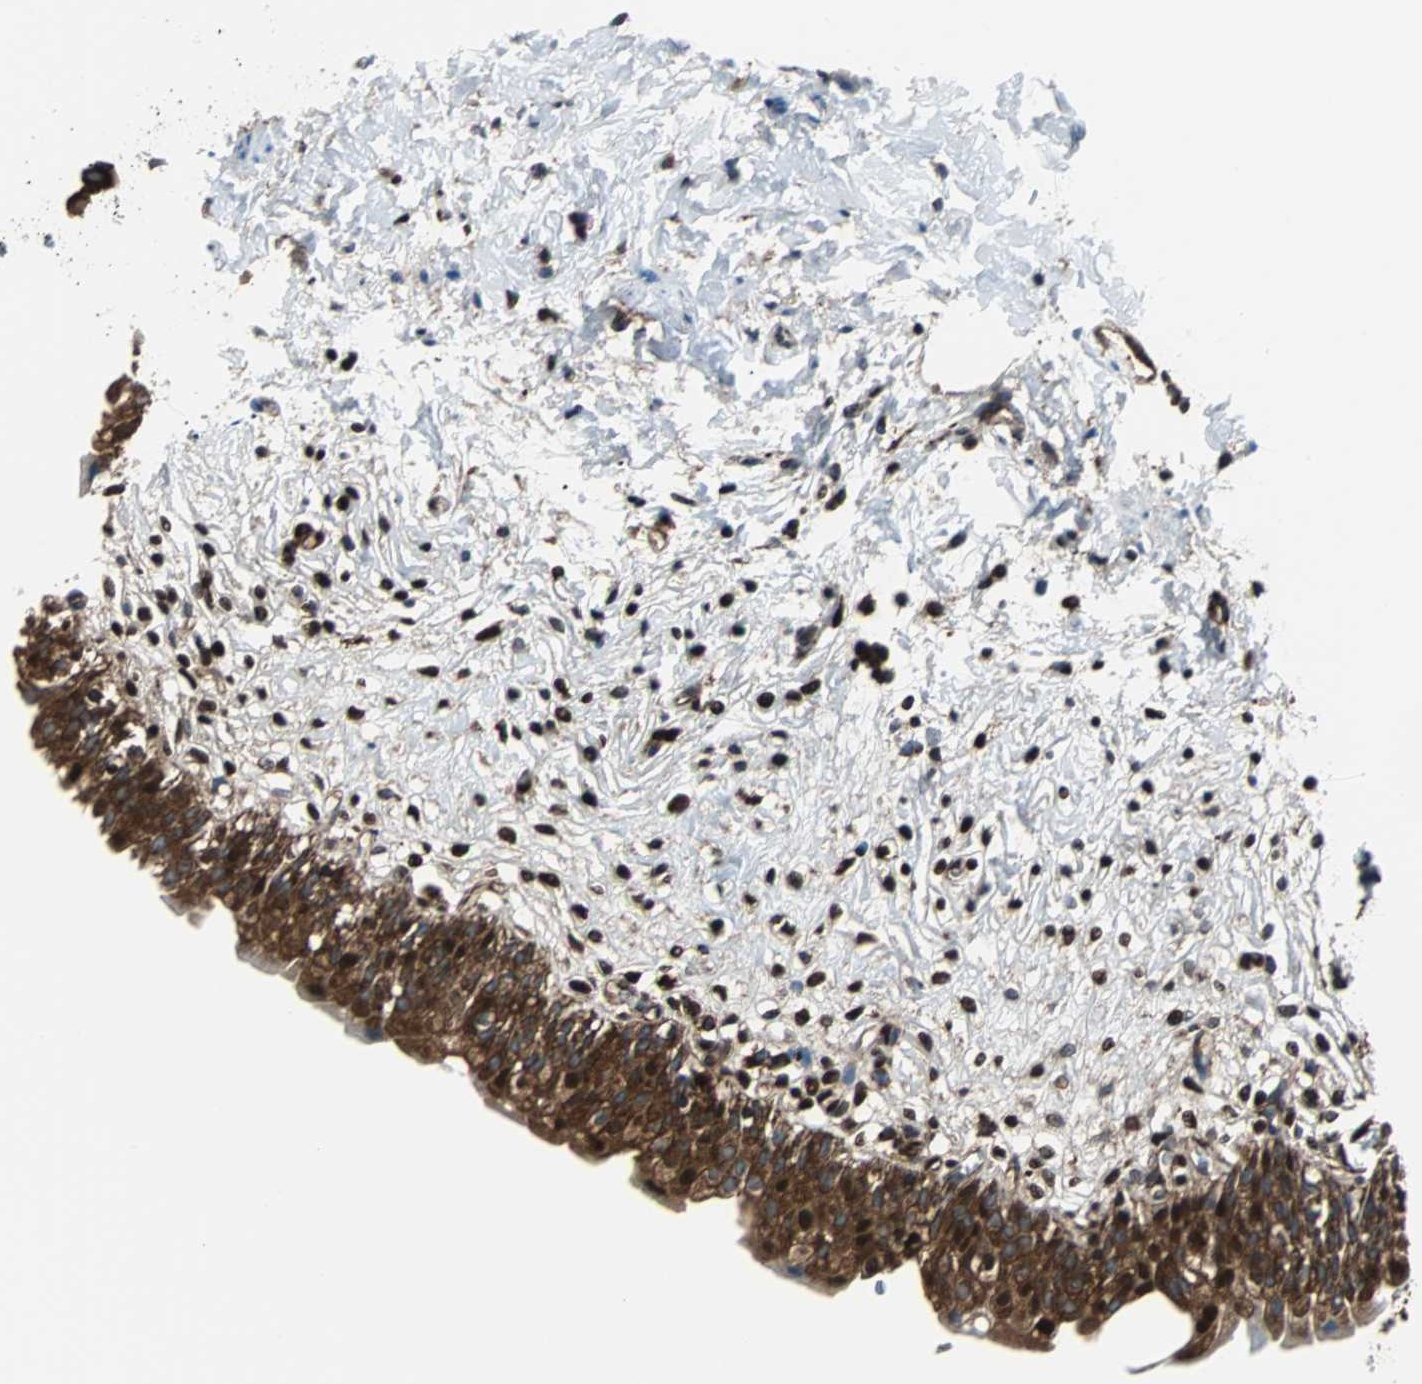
{"staining": {"intensity": "strong", "quantity": ">75%", "location": "cytoplasmic/membranous"}, "tissue": "urinary bladder", "cell_type": "Urothelial cells", "image_type": "normal", "snomed": [{"axis": "morphology", "description": "Normal tissue, NOS"}, {"axis": "topography", "description": "Urinary bladder"}], "caption": "IHC staining of unremarkable urinary bladder, which displays high levels of strong cytoplasmic/membranous staining in about >75% of urothelial cells indicating strong cytoplasmic/membranous protein positivity. The staining was performed using DAB (3,3'-diaminobenzidine) (brown) for protein detection and nuclei were counterstained in hematoxylin (blue).", "gene": "RELA", "patient": {"sex": "female", "age": 80}}